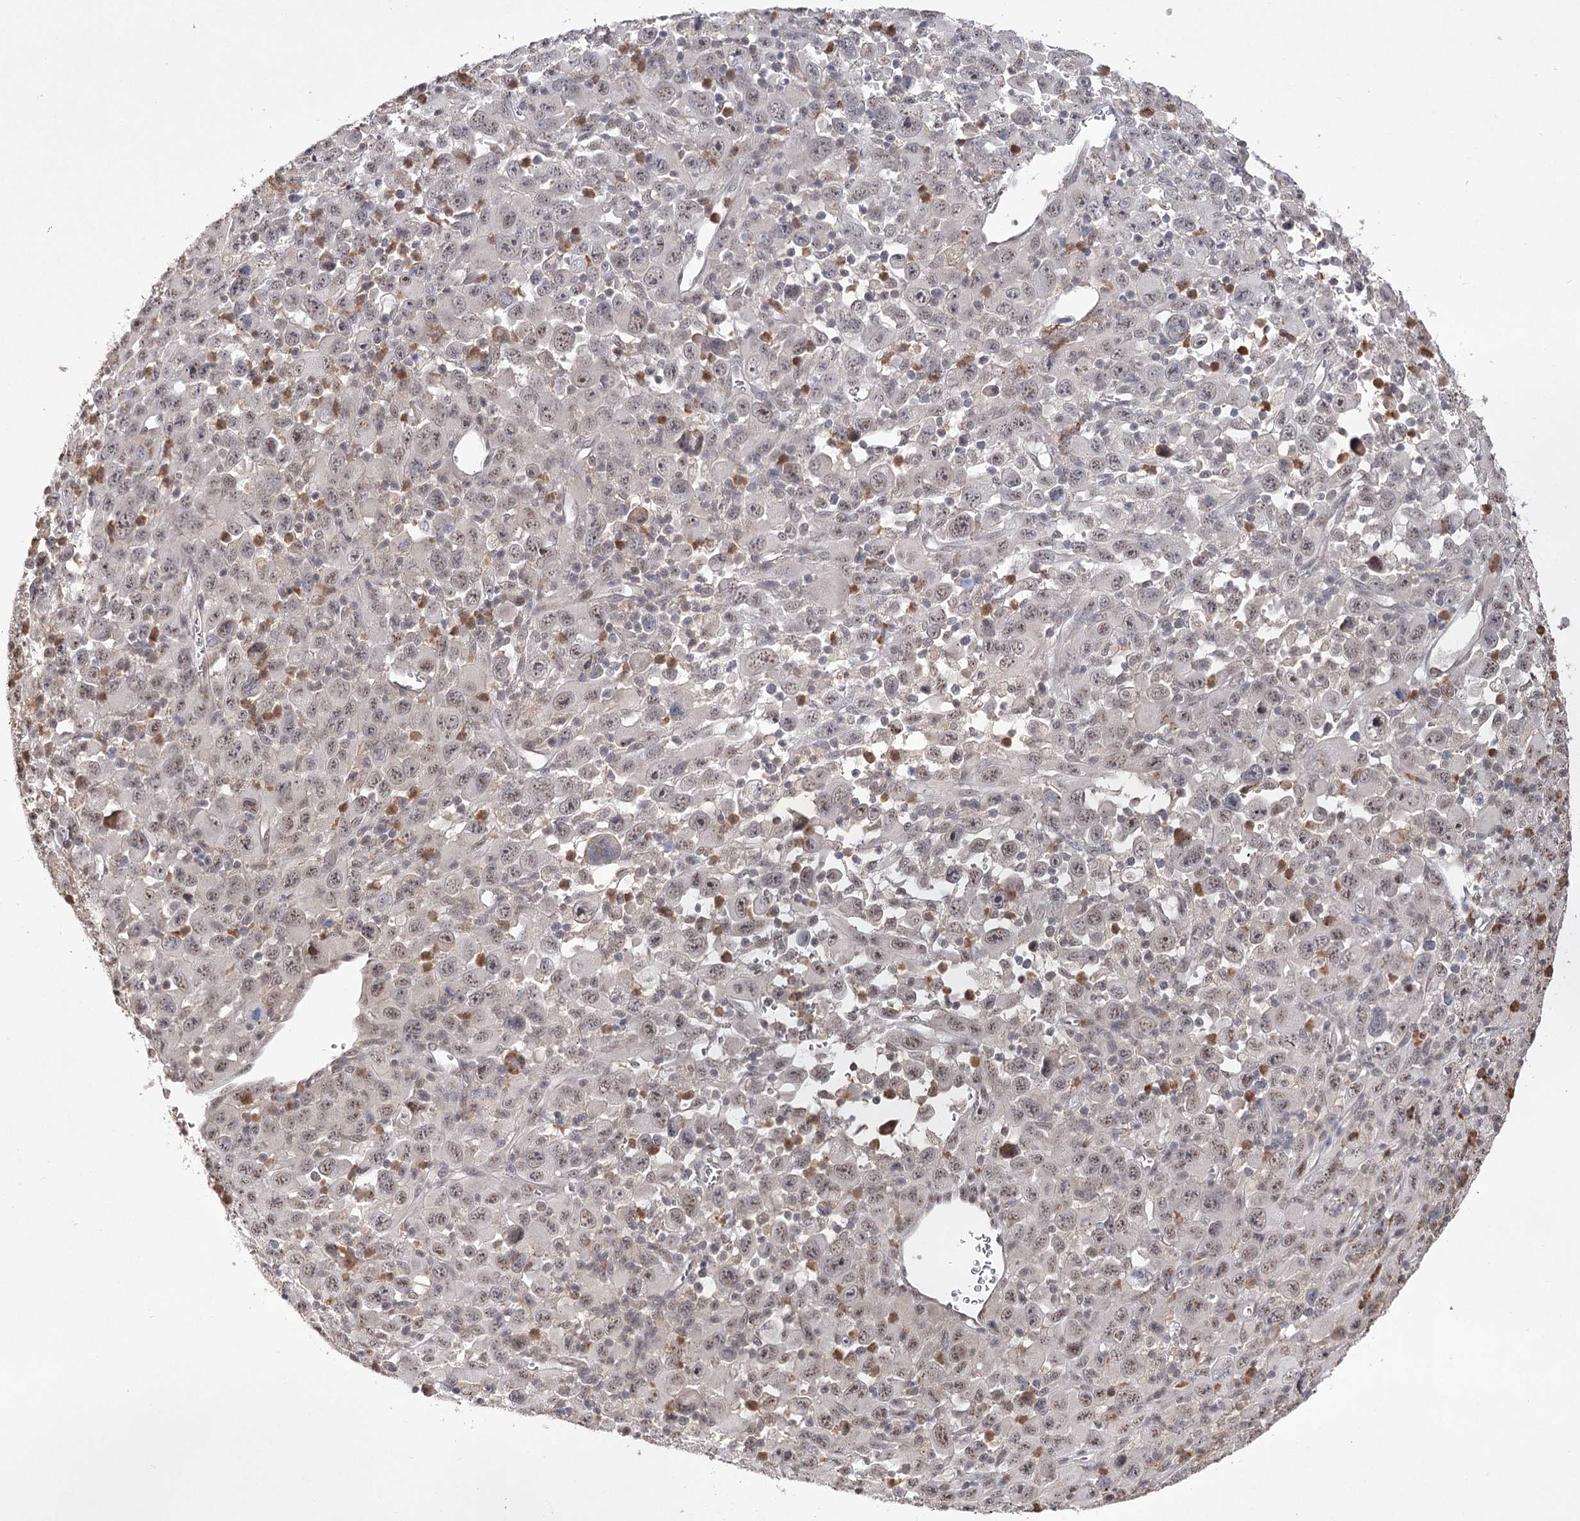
{"staining": {"intensity": "weak", "quantity": ">75%", "location": "nuclear"}, "tissue": "melanoma", "cell_type": "Tumor cells", "image_type": "cancer", "snomed": [{"axis": "morphology", "description": "Malignant melanoma, Metastatic site"}, {"axis": "topography", "description": "Skin"}], "caption": "Malignant melanoma (metastatic site) stained with a brown dye shows weak nuclear positive positivity in approximately >75% of tumor cells.", "gene": "PYROXD1", "patient": {"sex": "female", "age": 56}}